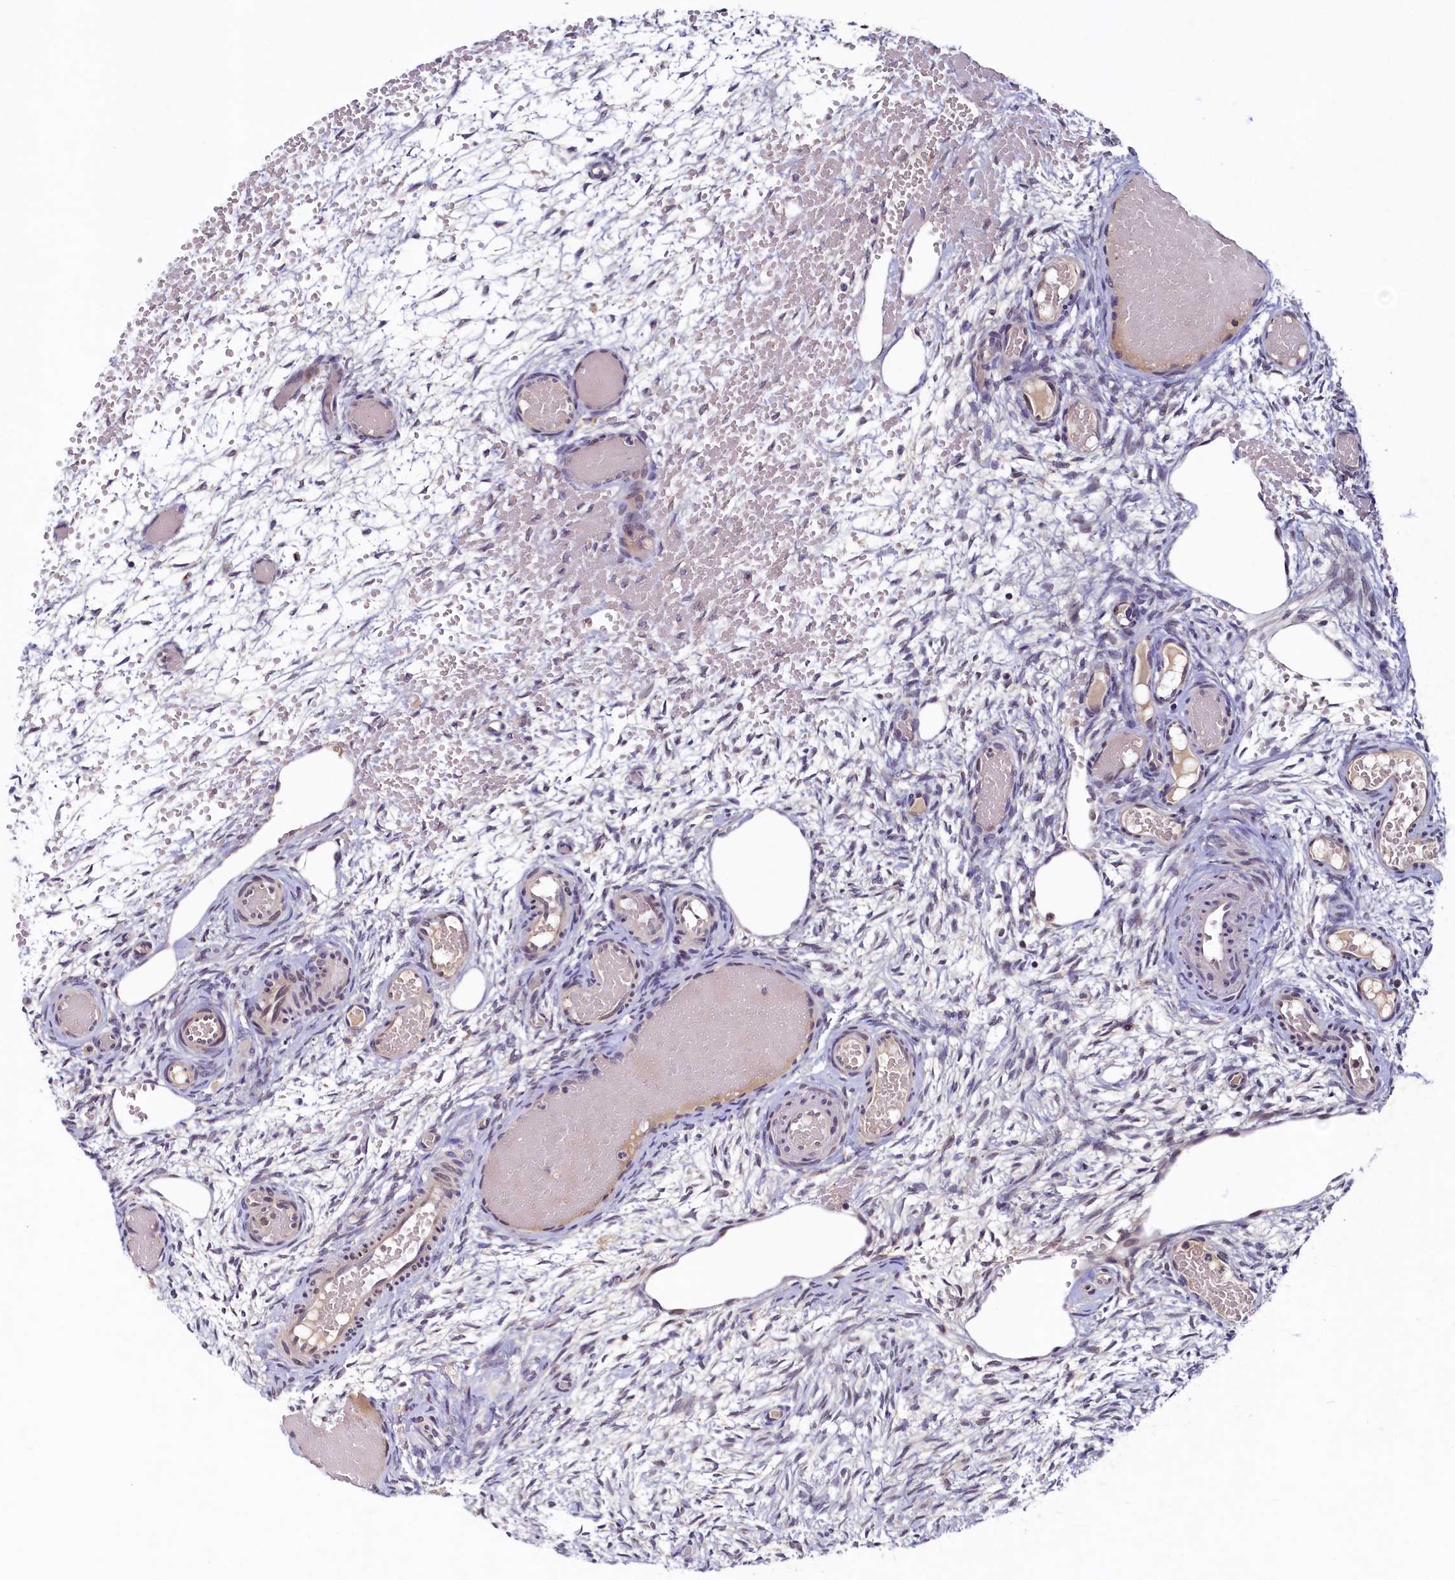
{"staining": {"intensity": "negative", "quantity": "none", "location": "none"}, "tissue": "ovary", "cell_type": "Follicle cells", "image_type": "normal", "snomed": [{"axis": "morphology", "description": "Adenocarcinoma, NOS"}, {"axis": "topography", "description": "Endometrium"}], "caption": "This is a micrograph of IHC staining of benign ovary, which shows no expression in follicle cells.", "gene": "LATS2", "patient": {"sex": "female", "age": 32}}